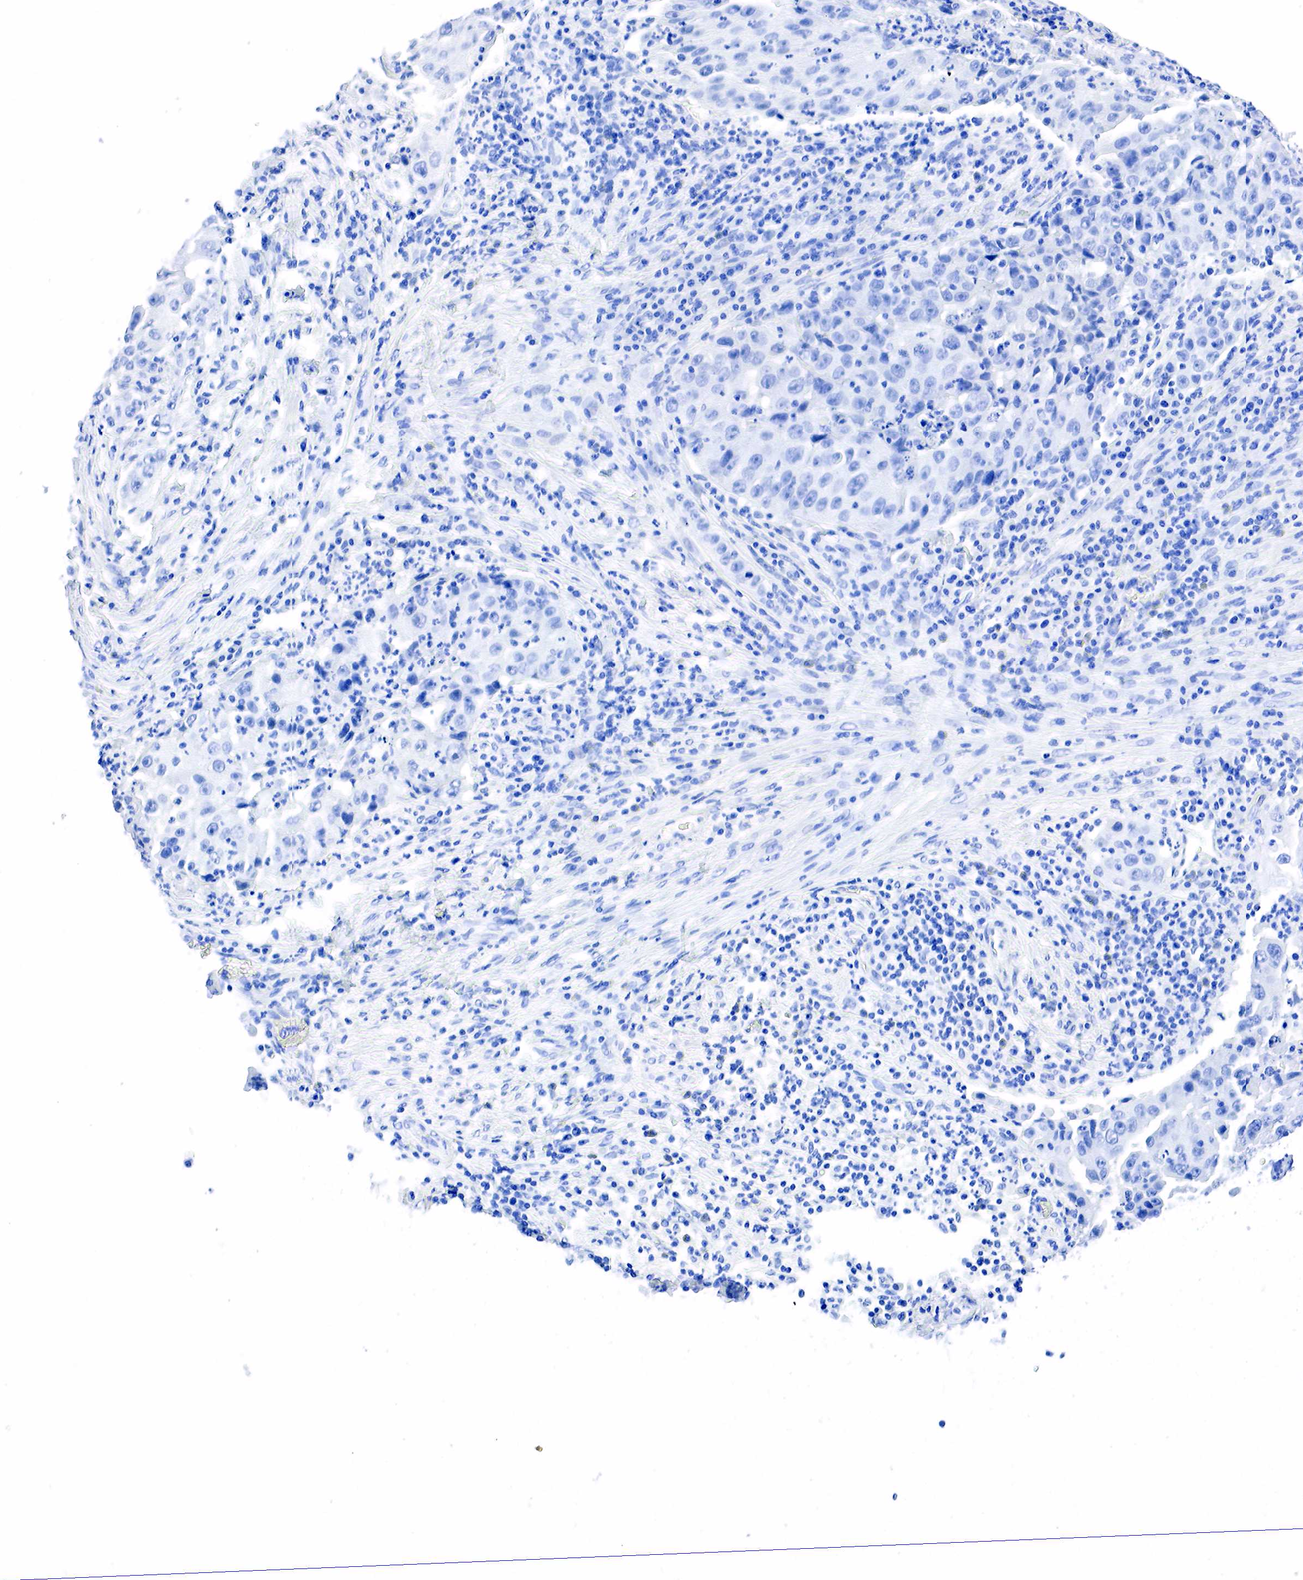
{"staining": {"intensity": "negative", "quantity": "none", "location": "none"}, "tissue": "lung cancer", "cell_type": "Tumor cells", "image_type": "cancer", "snomed": [{"axis": "morphology", "description": "Squamous cell carcinoma, NOS"}, {"axis": "topography", "description": "Lung"}], "caption": "Tumor cells show no significant protein staining in squamous cell carcinoma (lung).", "gene": "PTH", "patient": {"sex": "male", "age": 64}}